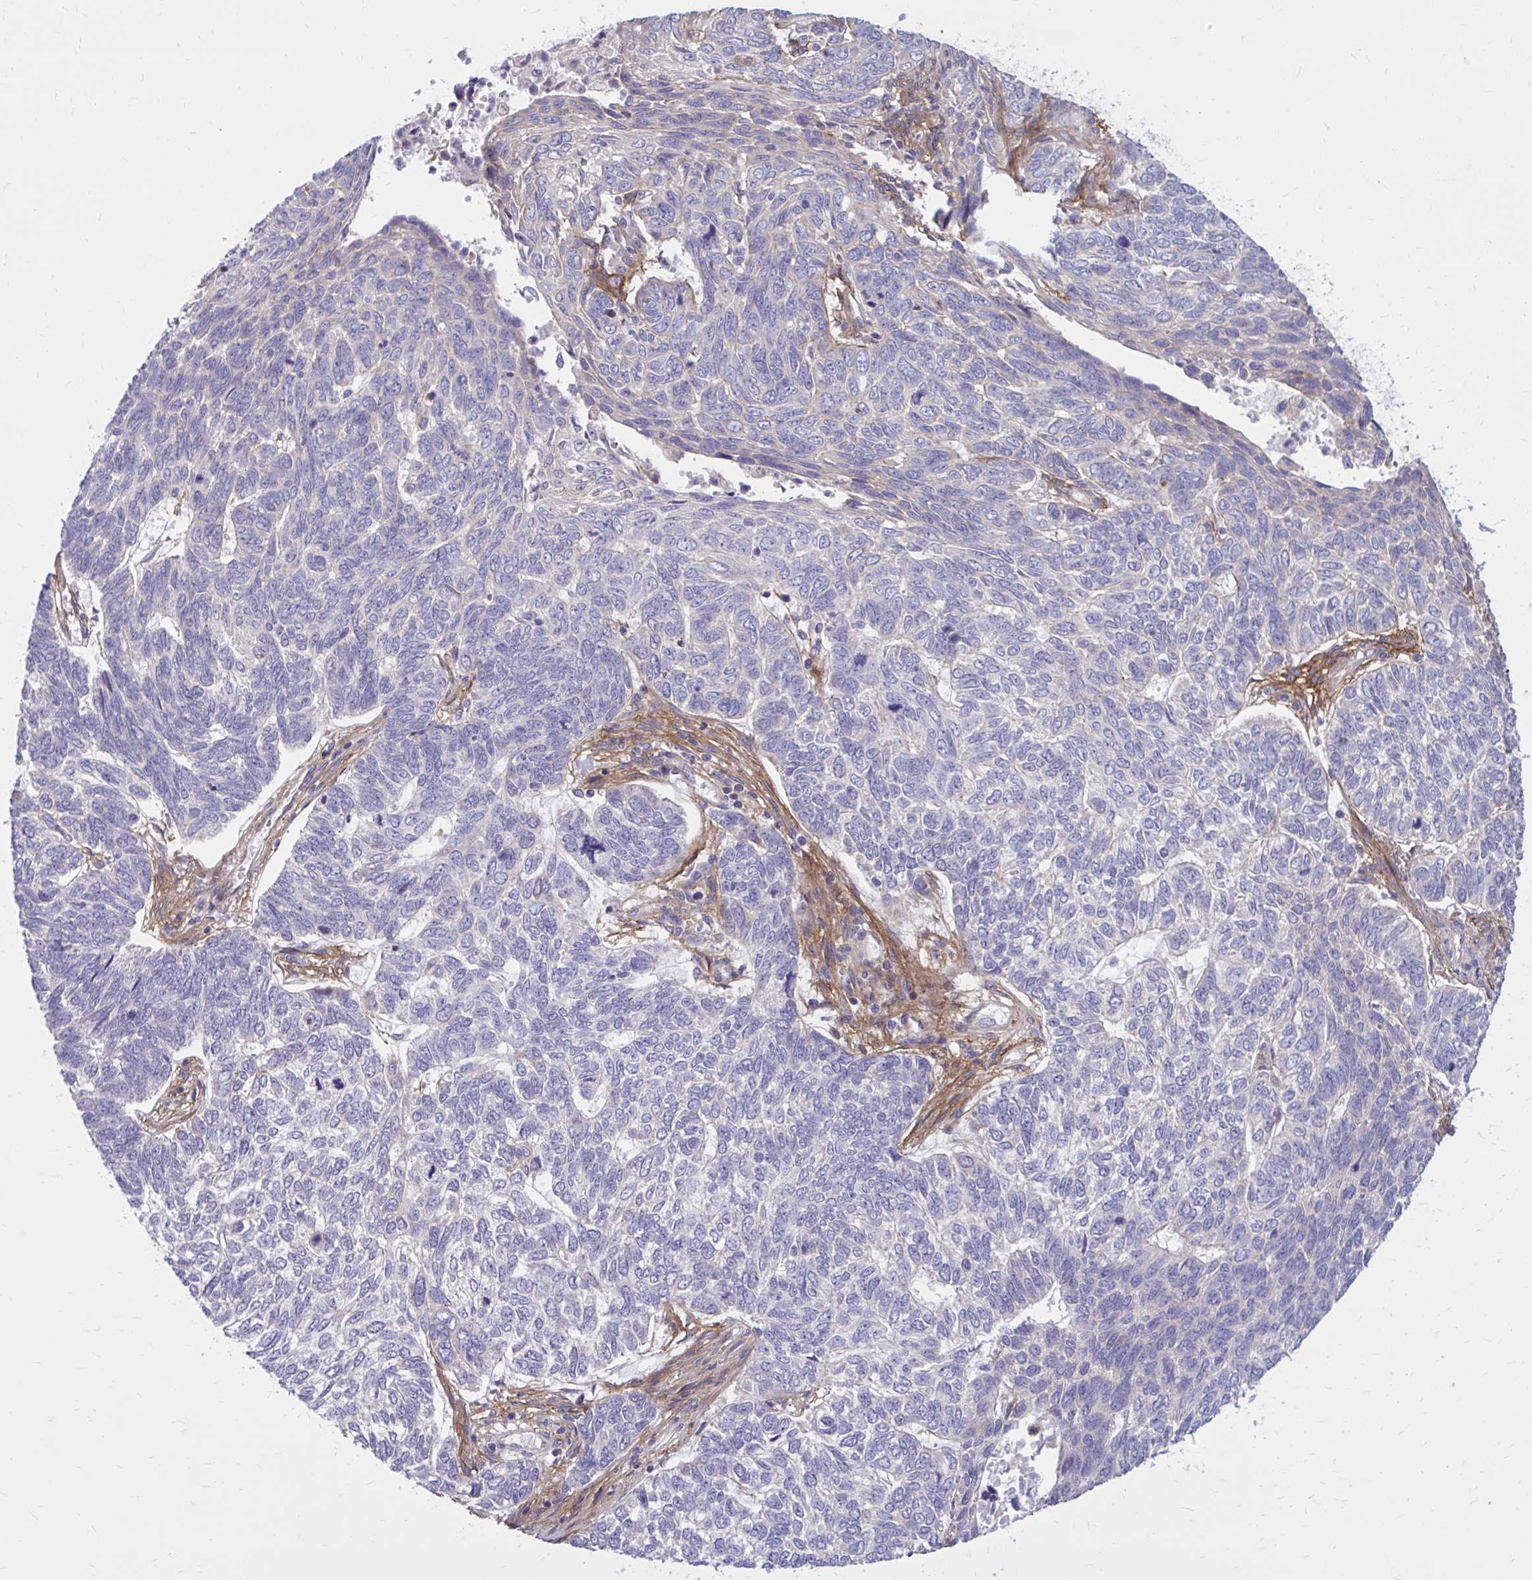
{"staining": {"intensity": "negative", "quantity": "none", "location": "none"}, "tissue": "skin cancer", "cell_type": "Tumor cells", "image_type": "cancer", "snomed": [{"axis": "morphology", "description": "Basal cell carcinoma"}, {"axis": "topography", "description": "Skin"}], "caption": "Immunohistochemistry of human skin cancer reveals no staining in tumor cells.", "gene": "FAP", "patient": {"sex": "female", "age": 65}}